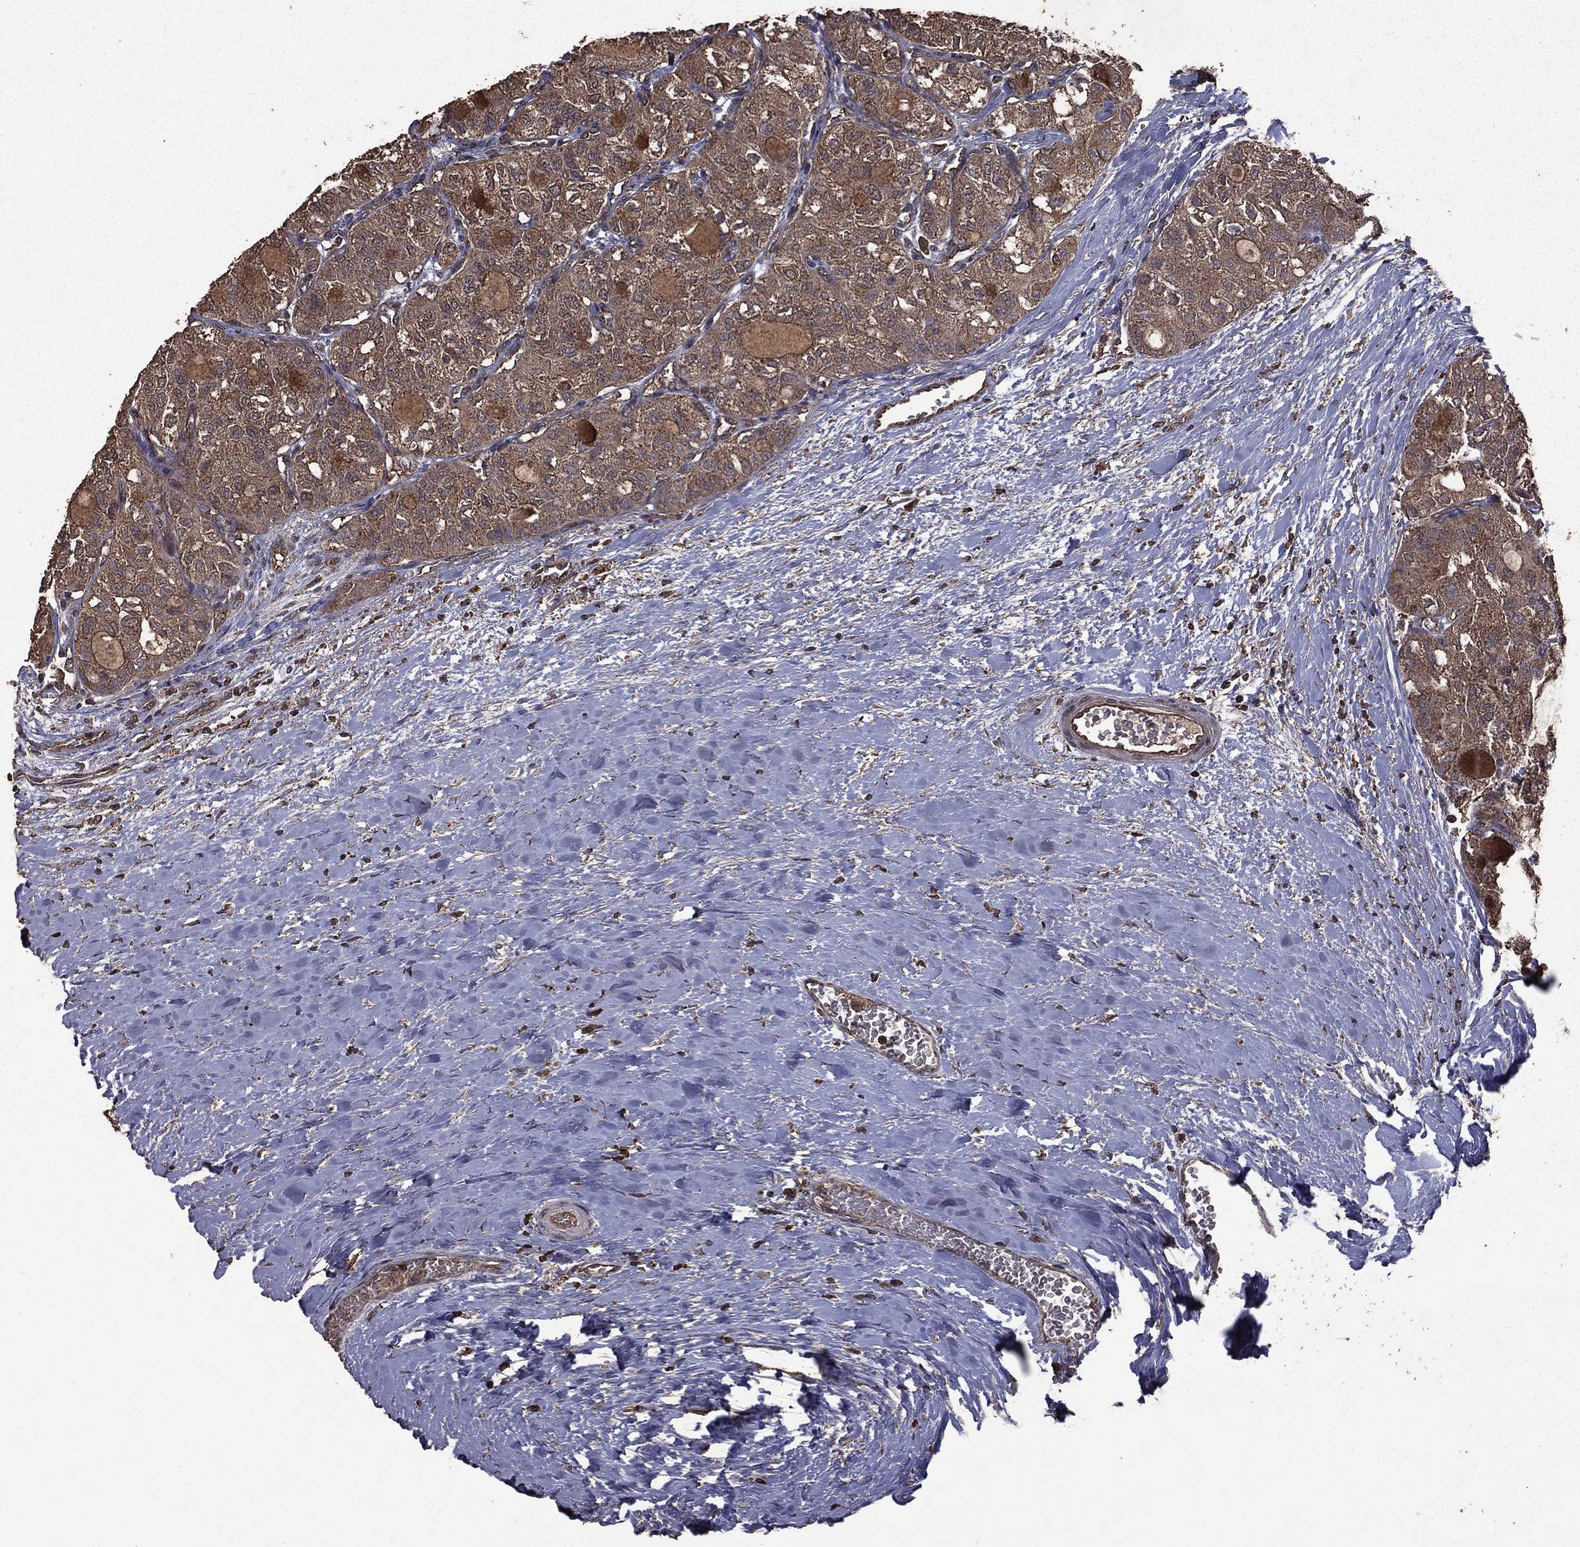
{"staining": {"intensity": "weak", "quantity": "25%-75%", "location": "cytoplasmic/membranous"}, "tissue": "thyroid cancer", "cell_type": "Tumor cells", "image_type": "cancer", "snomed": [{"axis": "morphology", "description": "Follicular adenoma carcinoma, NOS"}, {"axis": "topography", "description": "Thyroid gland"}], "caption": "IHC staining of thyroid cancer (follicular adenoma carcinoma), which exhibits low levels of weak cytoplasmic/membranous staining in about 25%-75% of tumor cells indicating weak cytoplasmic/membranous protein staining. The staining was performed using DAB (3,3'-diaminobenzidine) (brown) for protein detection and nuclei were counterstained in hematoxylin (blue).", "gene": "BIRC6", "patient": {"sex": "male", "age": 75}}